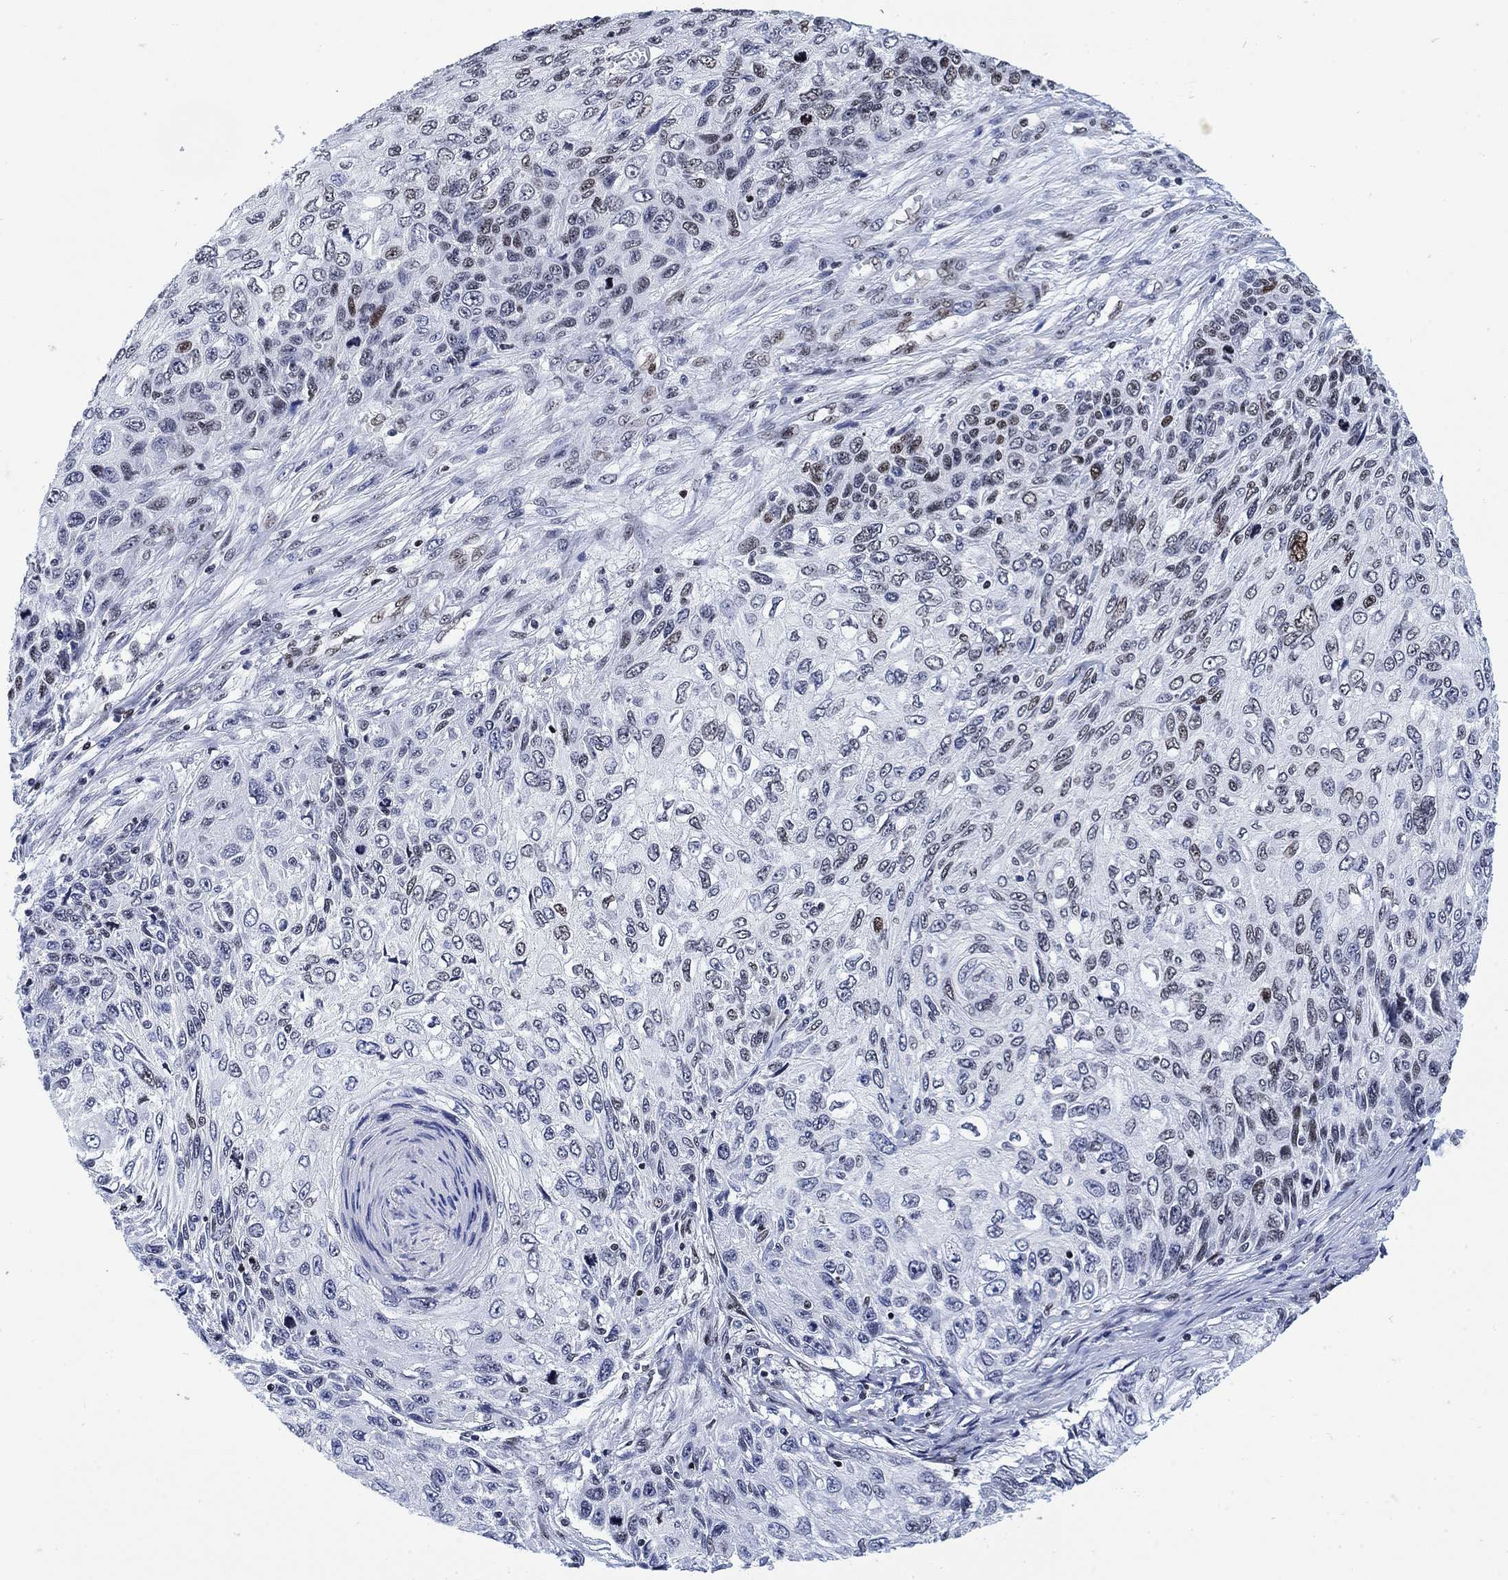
{"staining": {"intensity": "moderate", "quantity": "<25%", "location": "nuclear"}, "tissue": "skin cancer", "cell_type": "Tumor cells", "image_type": "cancer", "snomed": [{"axis": "morphology", "description": "Squamous cell carcinoma, NOS"}, {"axis": "topography", "description": "Skin"}], "caption": "Moderate nuclear protein staining is identified in about <25% of tumor cells in squamous cell carcinoma (skin). (DAB IHC with brightfield microscopy, high magnification).", "gene": "H1-10", "patient": {"sex": "male", "age": 92}}